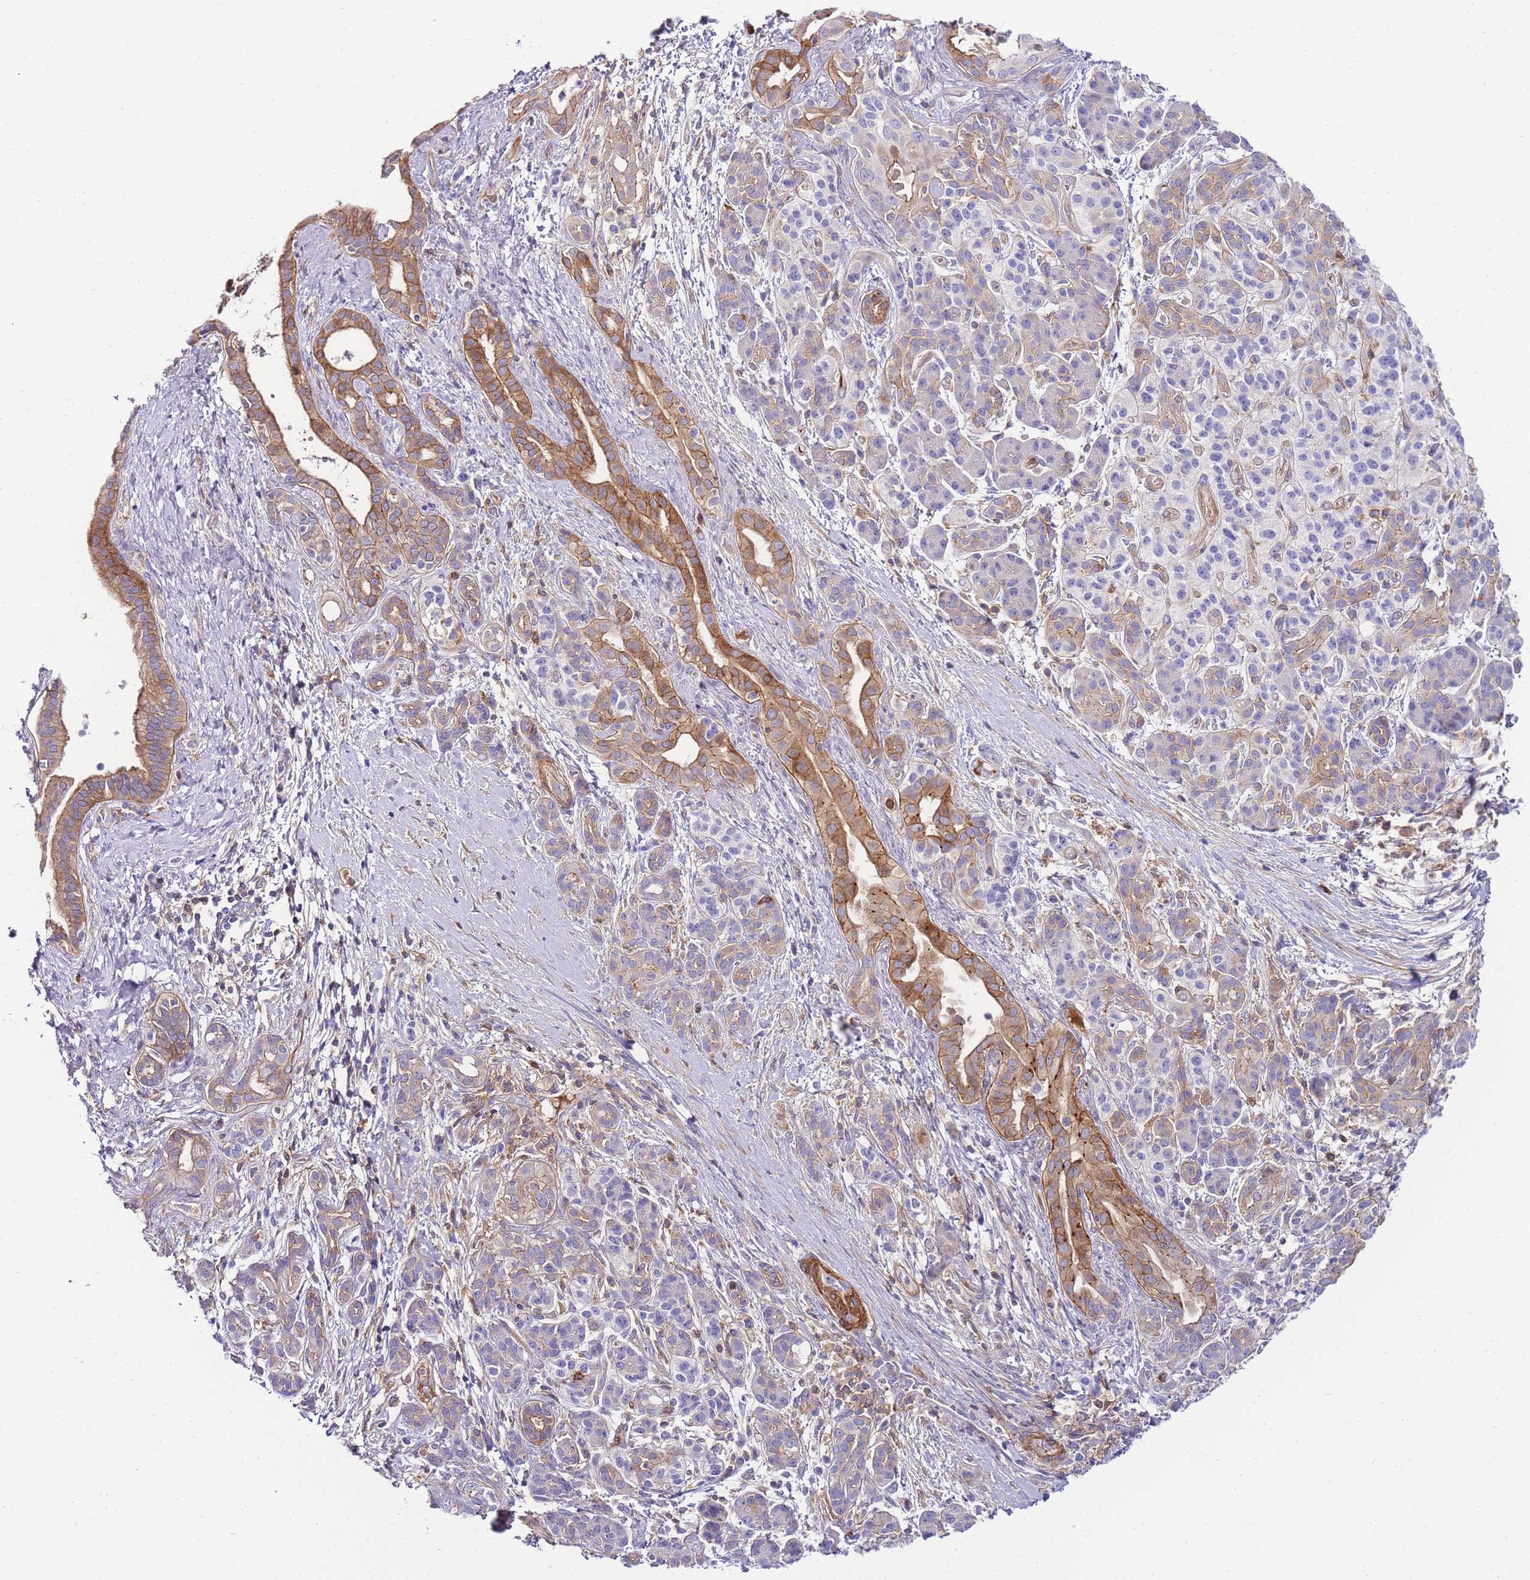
{"staining": {"intensity": "moderate", "quantity": "25%-75%", "location": "cytoplasmic/membranous"}, "tissue": "pancreatic cancer", "cell_type": "Tumor cells", "image_type": "cancer", "snomed": [{"axis": "morphology", "description": "Adenocarcinoma, NOS"}, {"axis": "topography", "description": "Pancreas"}], "caption": "This image displays IHC staining of adenocarcinoma (pancreatic), with medium moderate cytoplasmic/membranous staining in about 25%-75% of tumor cells.", "gene": "FBN3", "patient": {"sex": "male", "age": 58}}